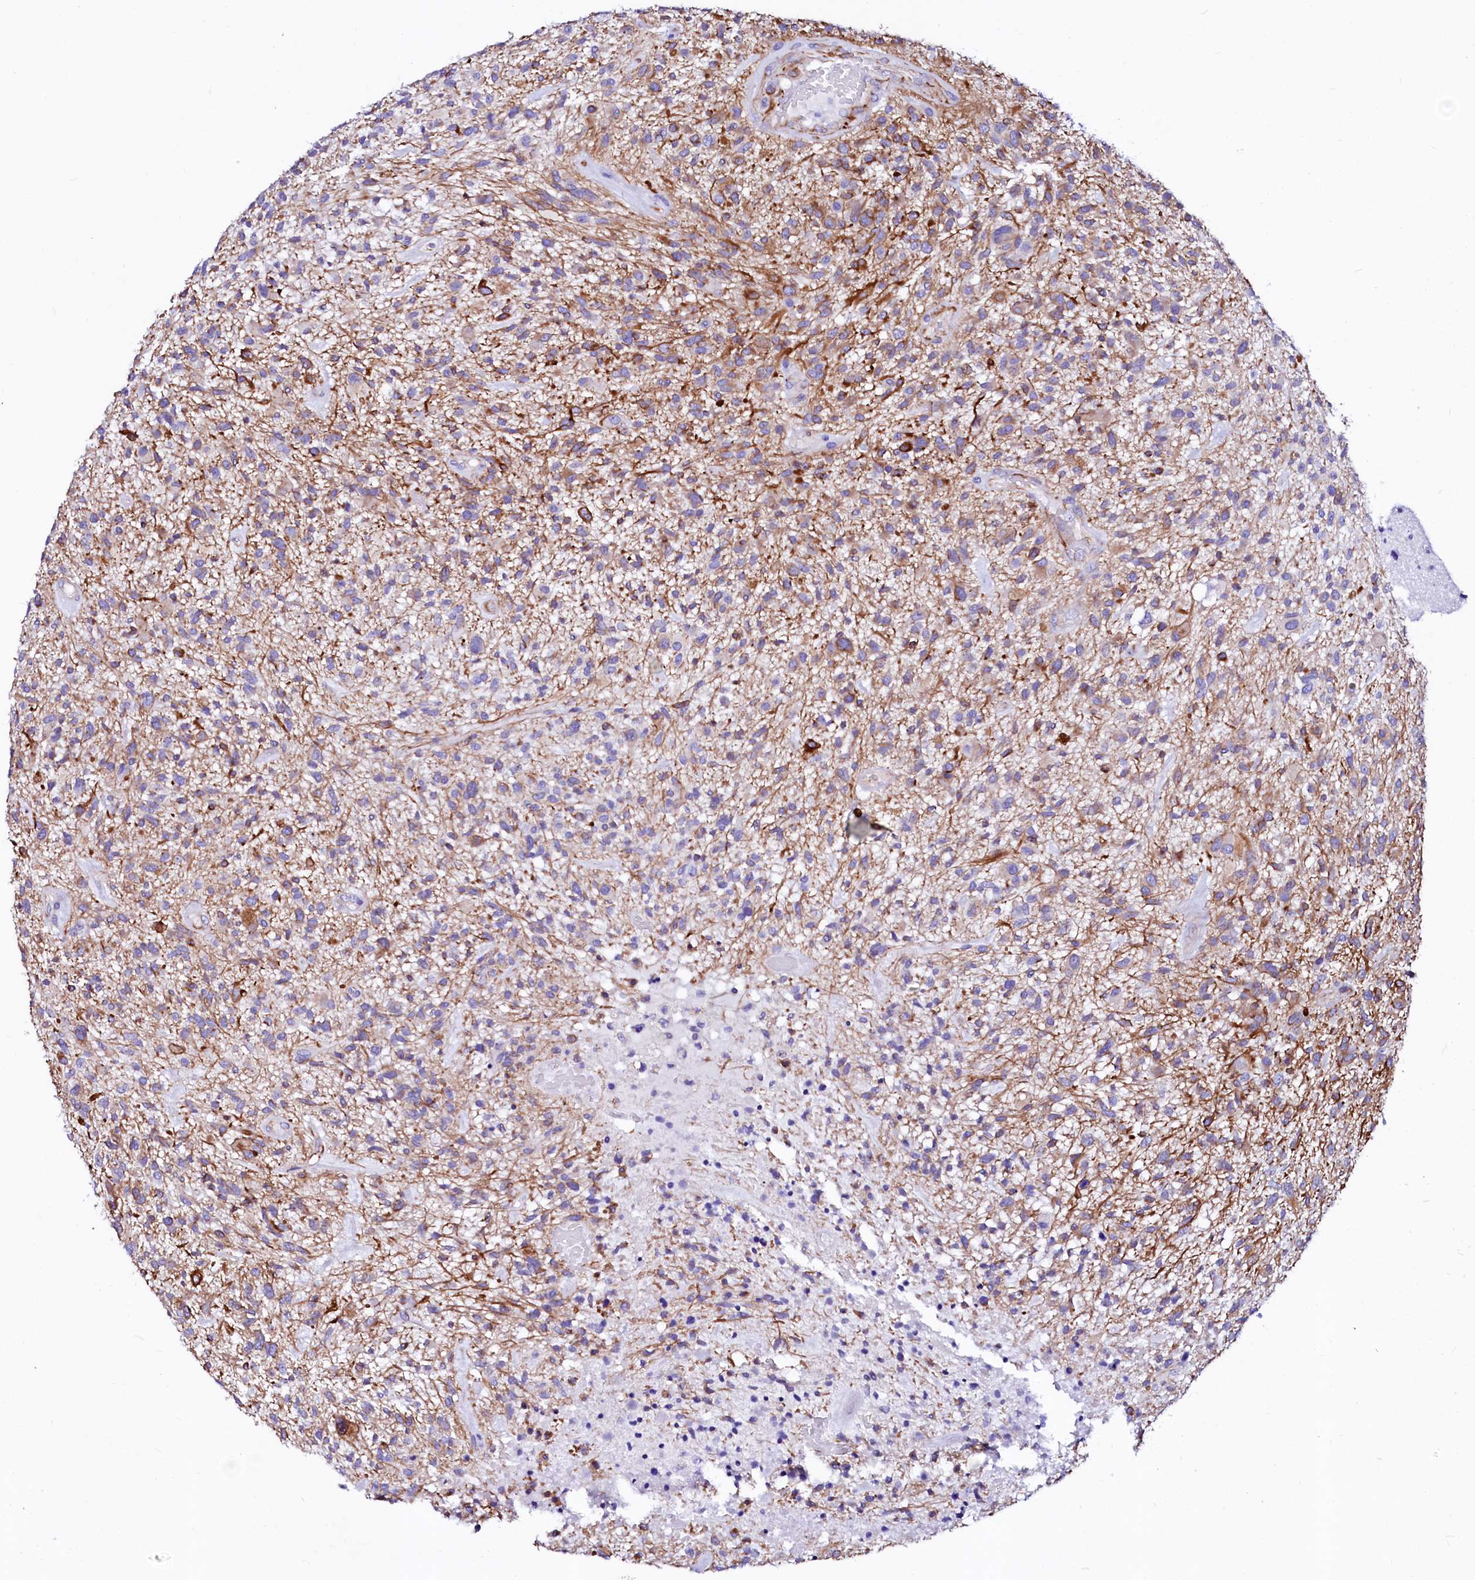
{"staining": {"intensity": "negative", "quantity": "none", "location": "none"}, "tissue": "glioma", "cell_type": "Tumor cells", "image_type": "cancer", "snomed": [{"axis": "morphology", "description": "Glioma, malignant, High grade"}, {"axis": "topography", "description": "Brain"}], "caption": "High magnification brightfield microscopy of malignant glioma (high-grade) stained with DAB (3,3'-diaminobenzidine) (brown) and counterstained with hematoxylin (blue): tumor cells show no significant positivity.", "gene": "SFR1", "patient": {"sex": "male", "age": 47}}